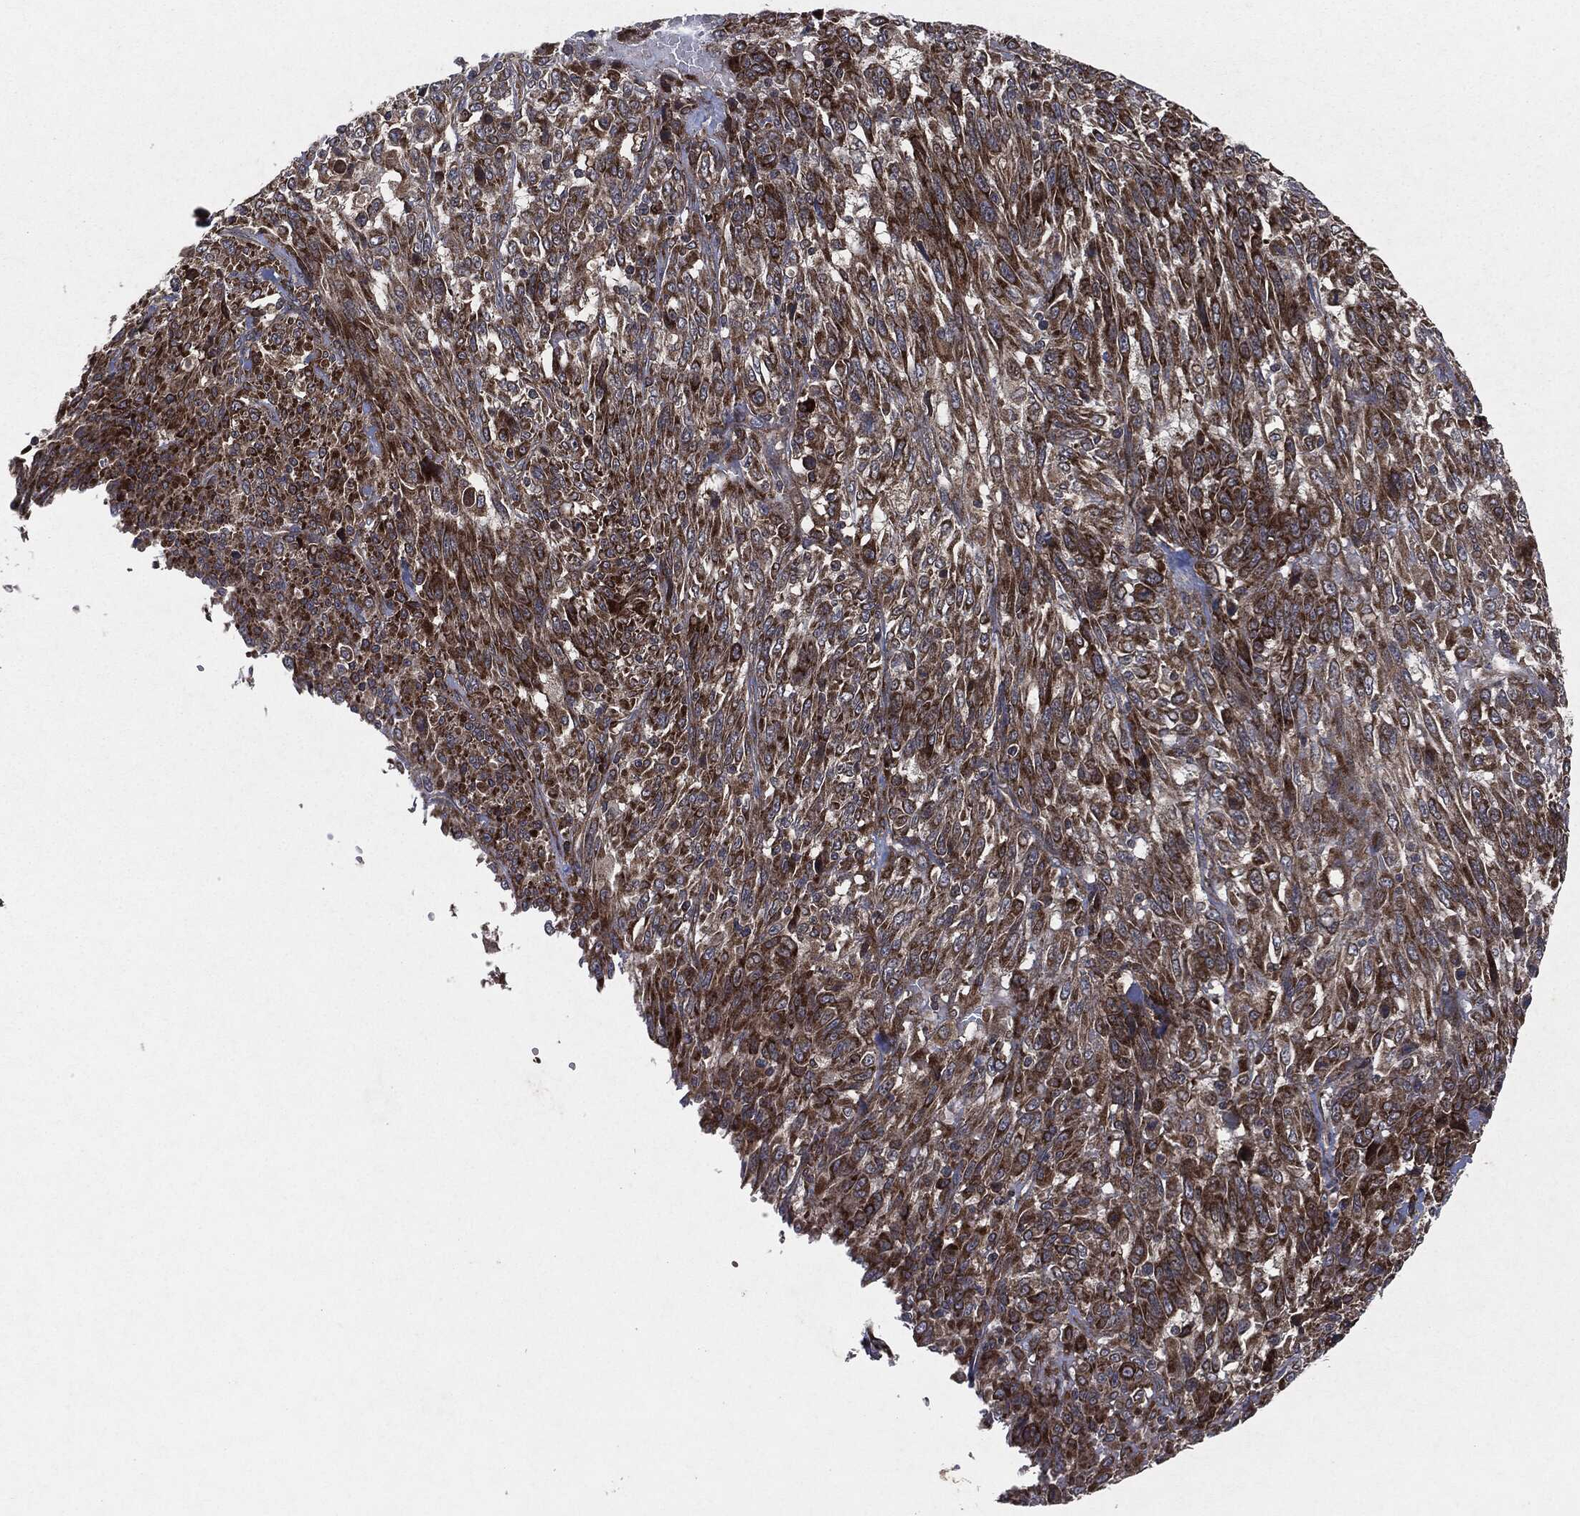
{"staining": {"intensity": "strong", "quantity": "25%-75%", "location": "cytoplasmic/membranous"}, "tissue": "melanoma", "cell_type": "Tumor cells", "image_type": "cancer", "snomed": [{"axis": "morphology", "description": "Malignant melanoma, NOS"}, {"axis": "topography", "description": "Skin"}], "caption": "Protein staining shows strong cytoplasmic/membranous expression in approximately 25%-75% of tumor cells in malignant melanoma.", "gene": "RAF1", "patient": {"sex": "female", "age": 91}}